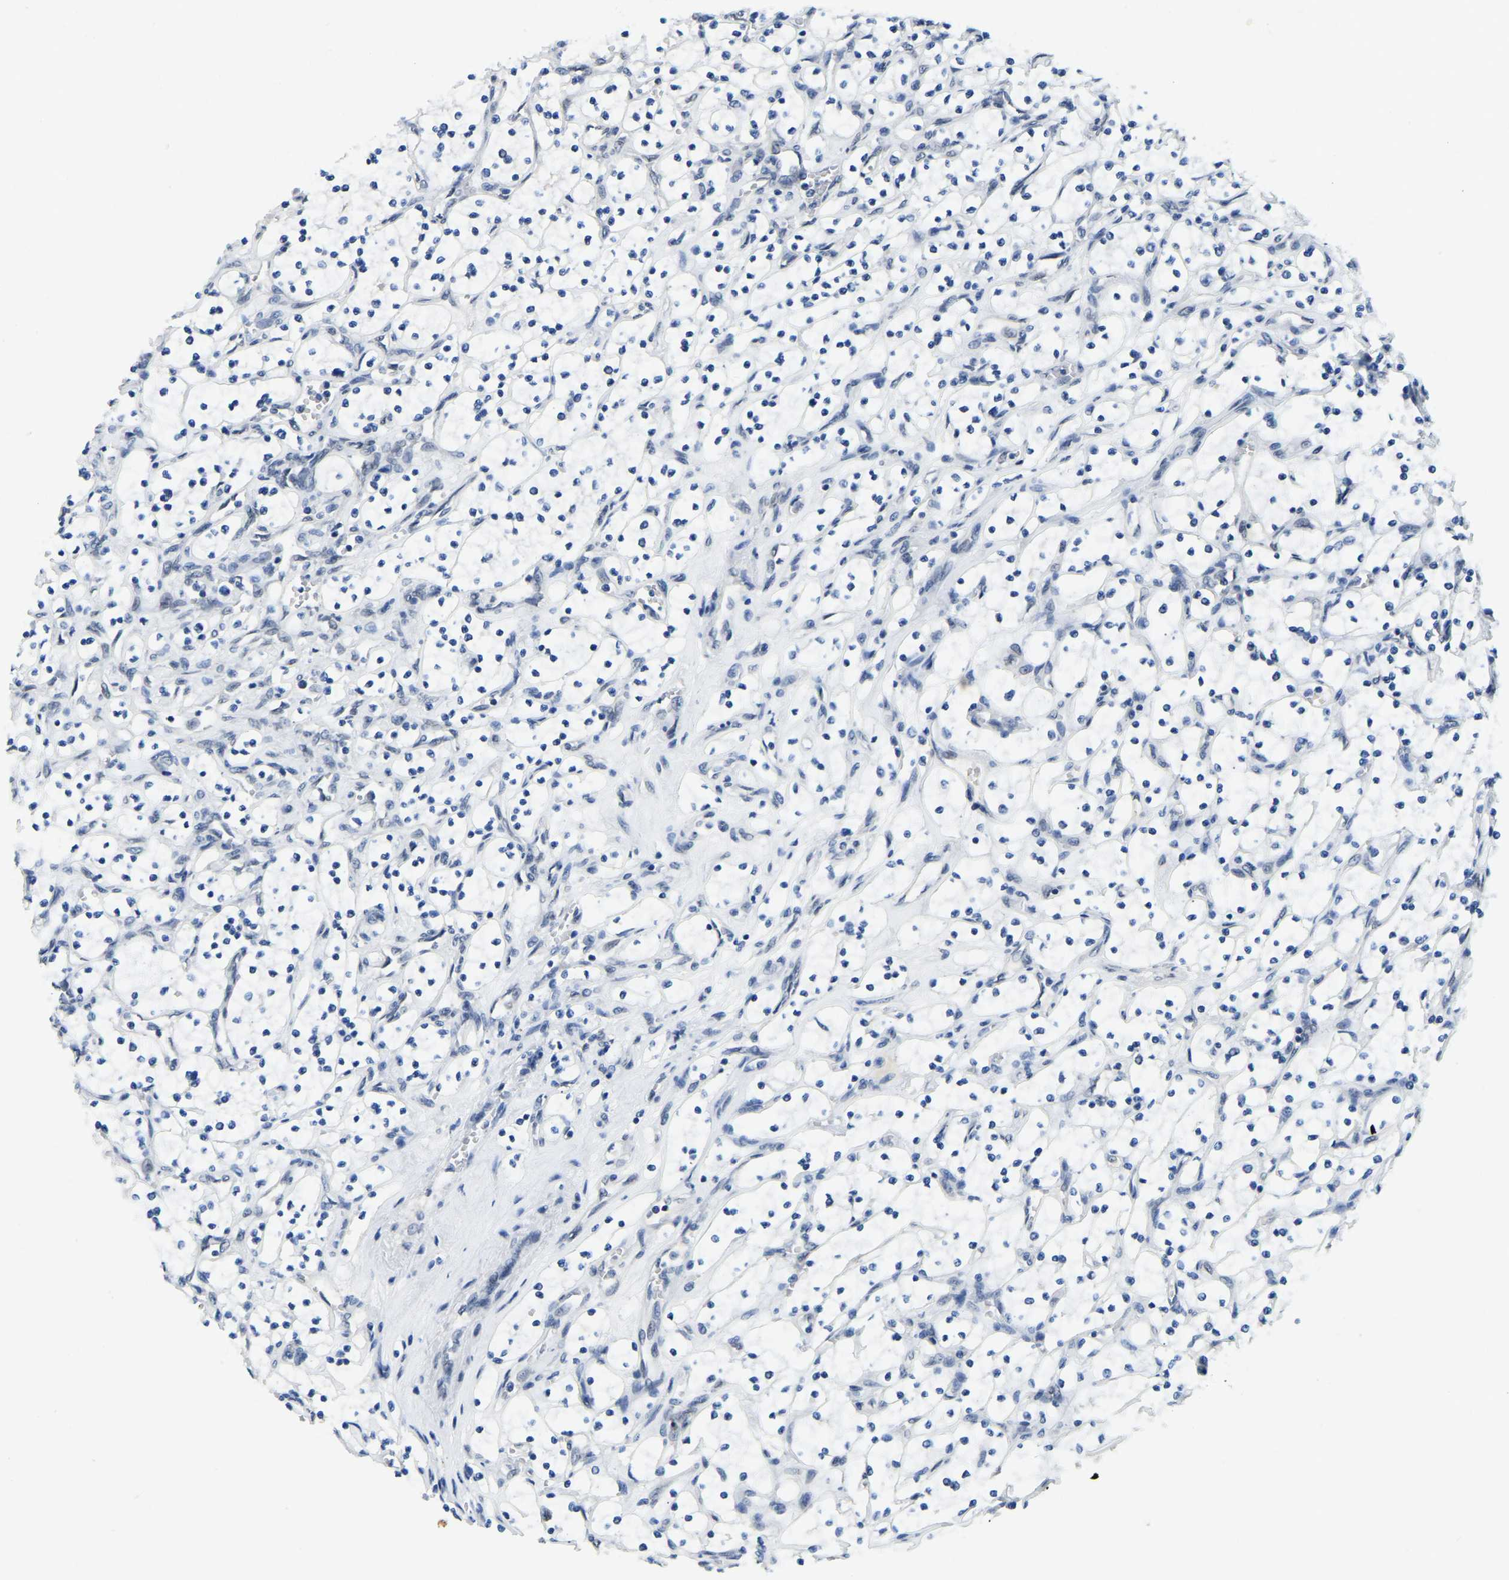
{"staining": {"intensity": "negative", "quantity": "none", "location": "none"}, "tissue": "renal cancer", "cell_type": "Tumor cells", "image_type": "cancer", "snomed": [{"axis": "morphology", "description": "Adenocarcinoma, NOS"}, {"axis": "topography", "description": "Kidney"}], "caption": "The micrograph shows no significant expression in tumor cells of renal cancer.", "gene": "RANBP2", "patient": {"sex": "female", "age": 69}}